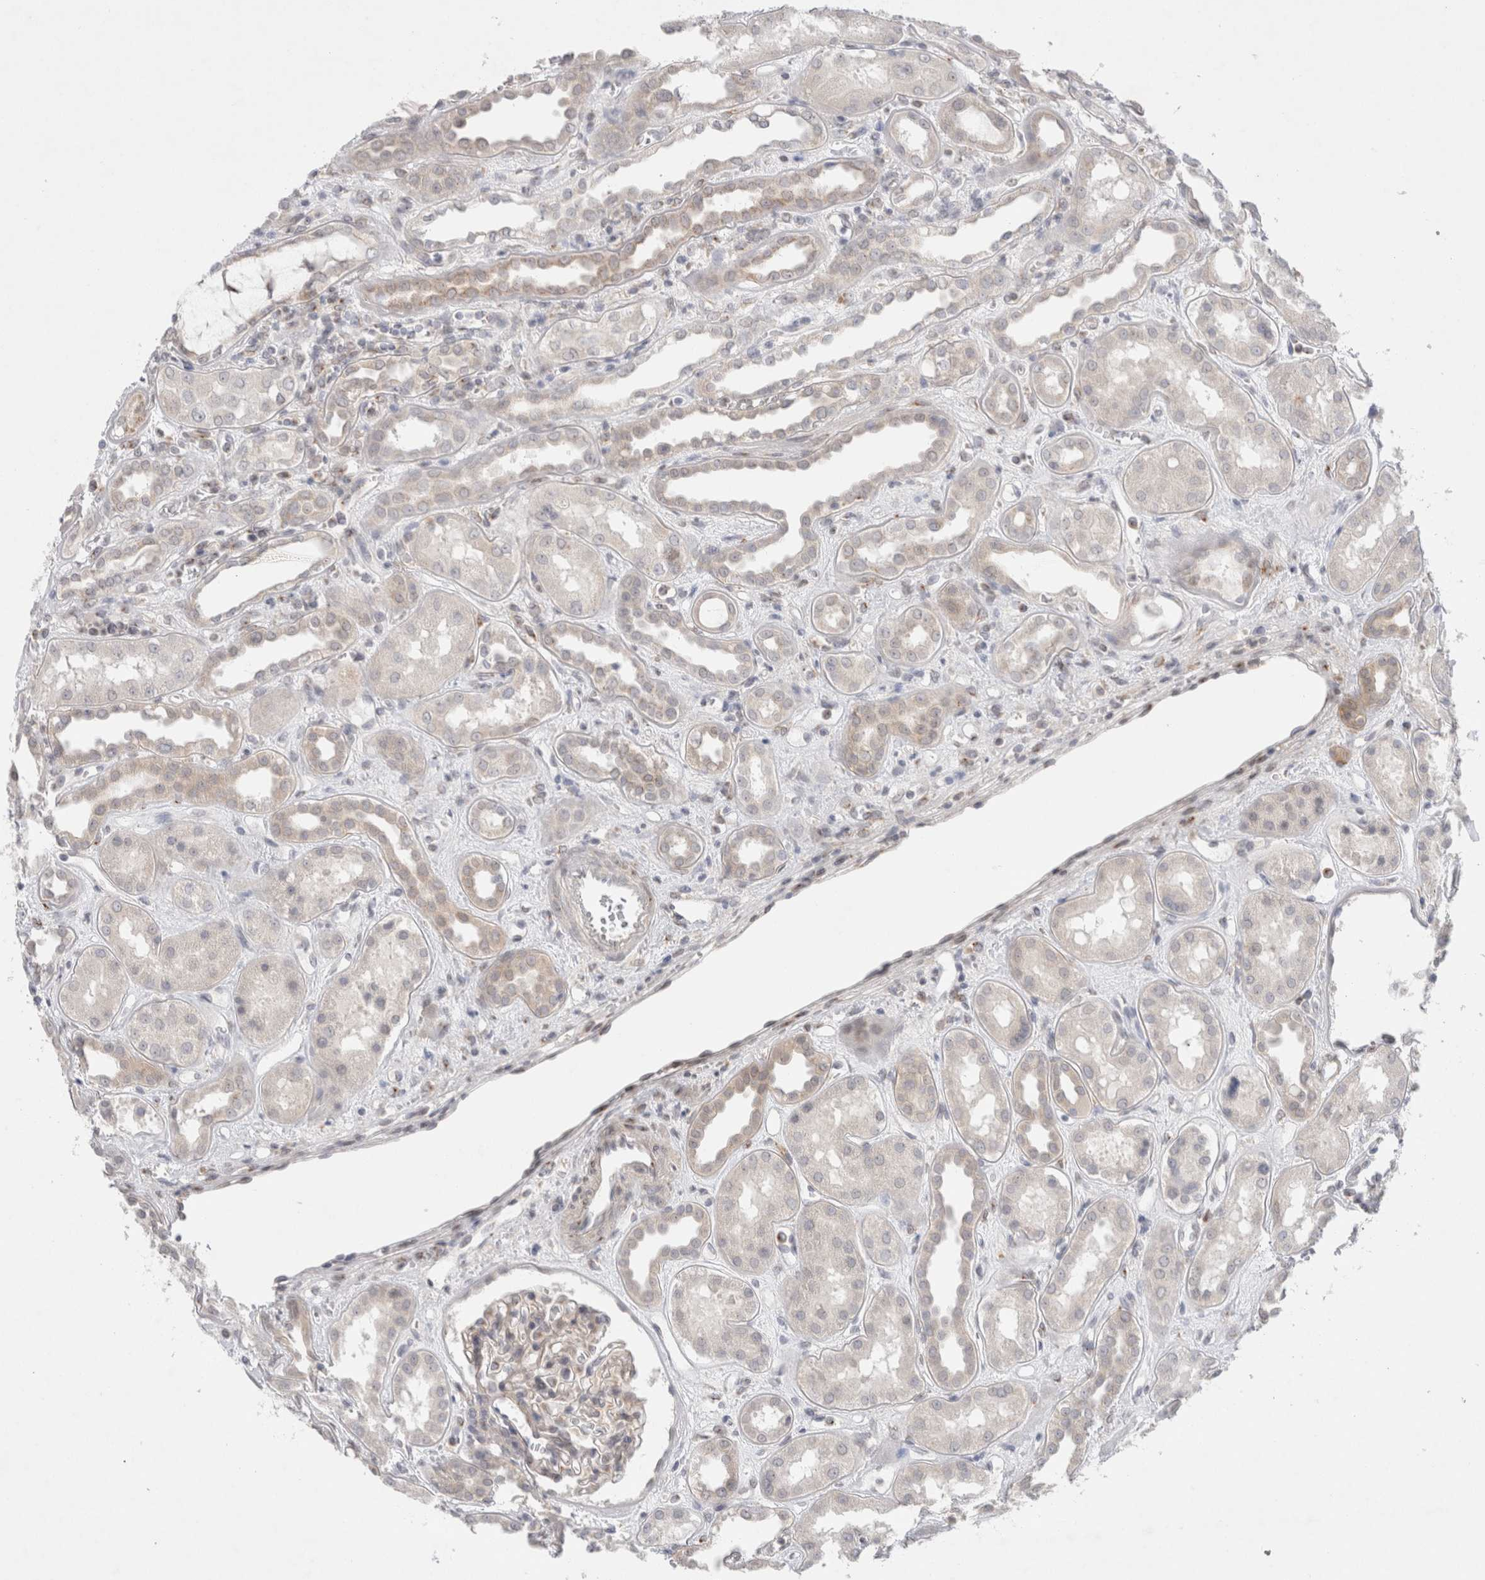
{"staining": {"intensity": "weak", "quantity": "<25%", "location": "cytoplasmic/membranous"}, "tissue": "kidney", "cell_type": "Cells in glomeruli", "image_type": "normal", "snomed": [{"axis": "morphology", "description": "Normal tissue, NOS"}, {"axis": "topography", "description": "Kidney"}], "caption": "Immunohistochemistry of benign human kidney exhibits no positivity in cells in glomeruli.", "gene": "BICD2", "patient": {"sex": "male", "age": 59}}